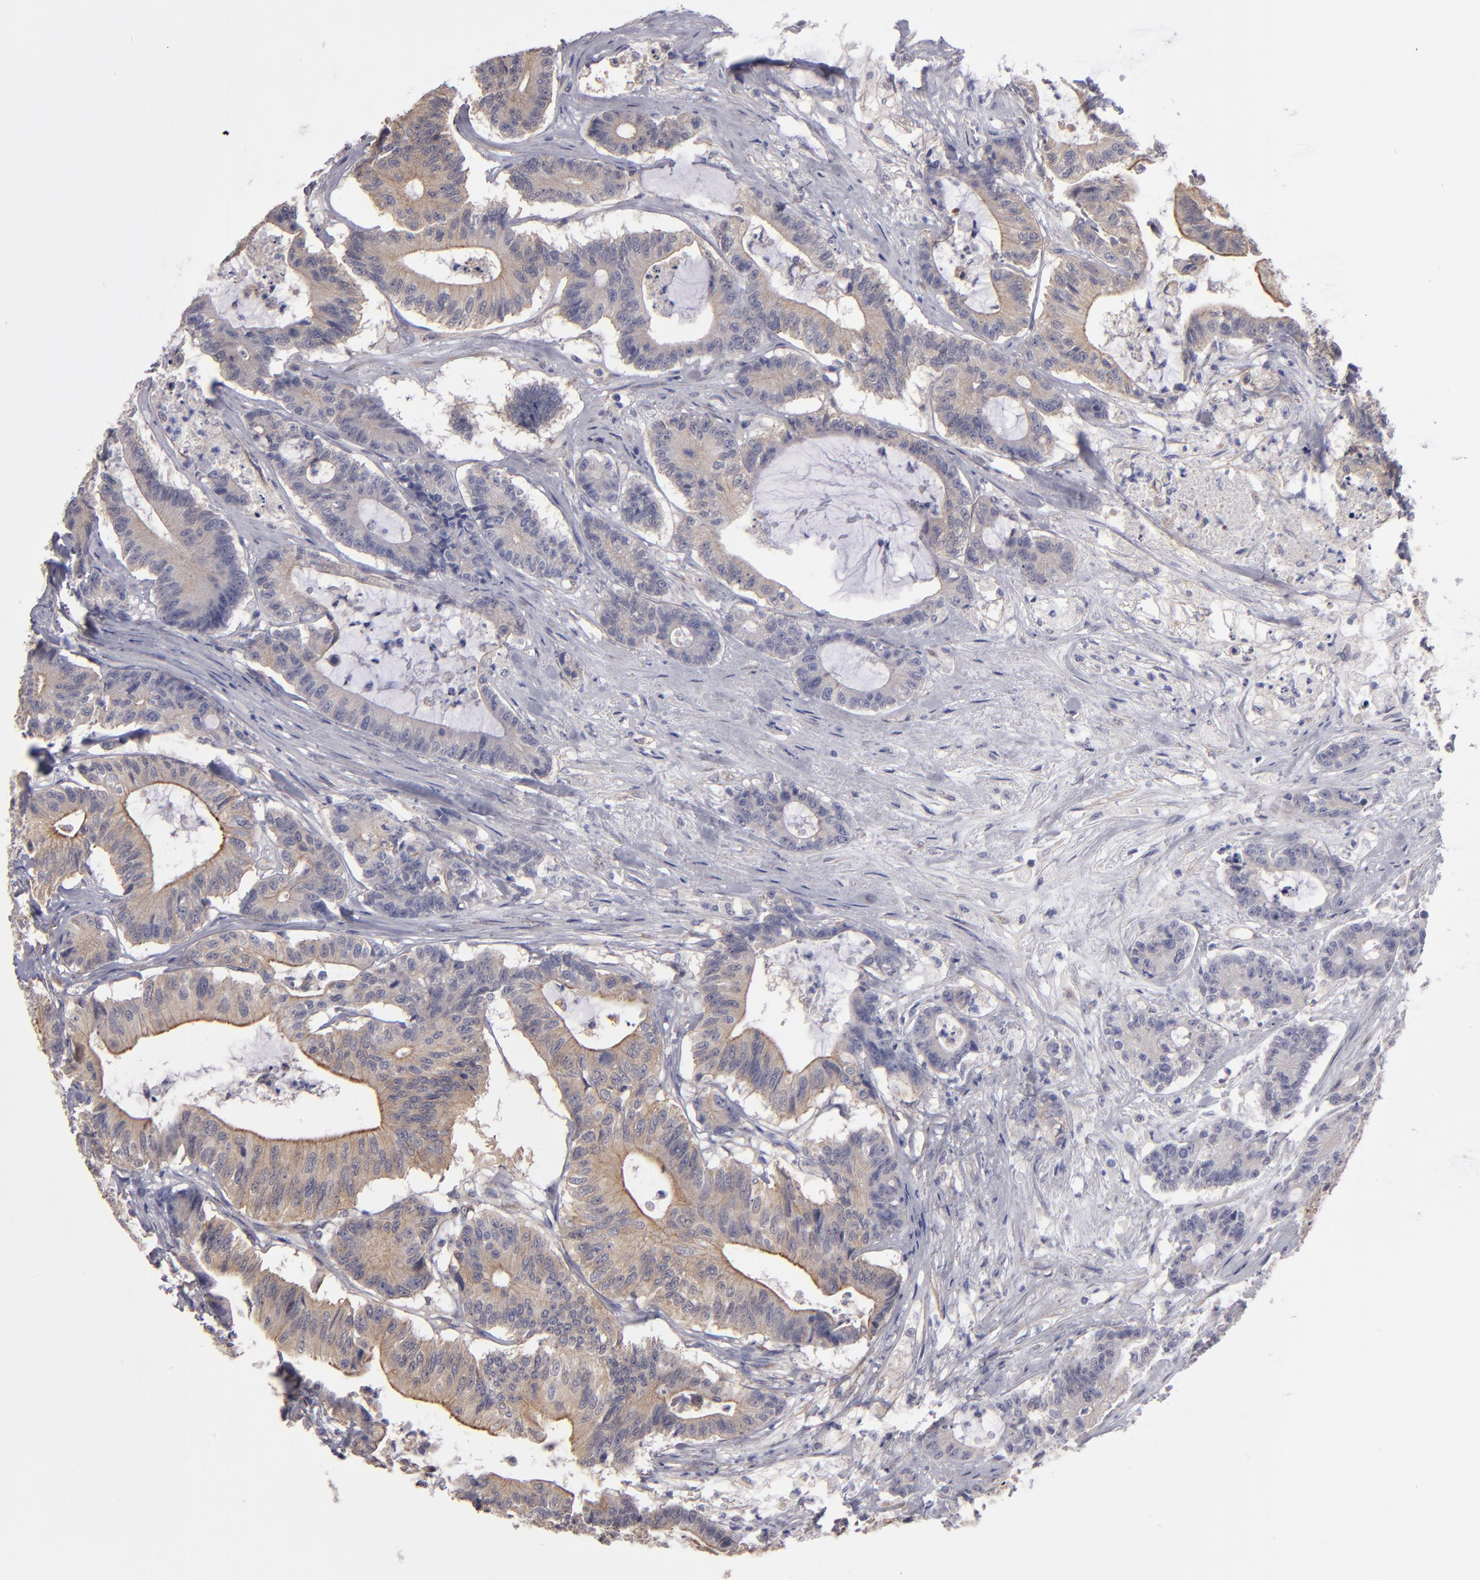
{"staining": {"intensity": "weak", "quantity": ">75%", "location": "cytoplasmic/membranous"}, "tissue": "colorectal cancer", "cell_type": "Tumor cells", "image_type": "cancer", "snomed": [{"axis": "morphology", "description": "Adenocarcinoma, NOS"}, {"axis": "topography", "description": "Colon"}], "caption": "This image exhibits adenocarcinoma (colorectal) stained with immunohistochemistry to label a protein in brown. The cytoplasmic/membranous of tumor cells show weak positivity for the protein. Nuclei are counter-stained blue.", "gene": "NDRG2", "patient": {"sex": "female", "age": 84}}